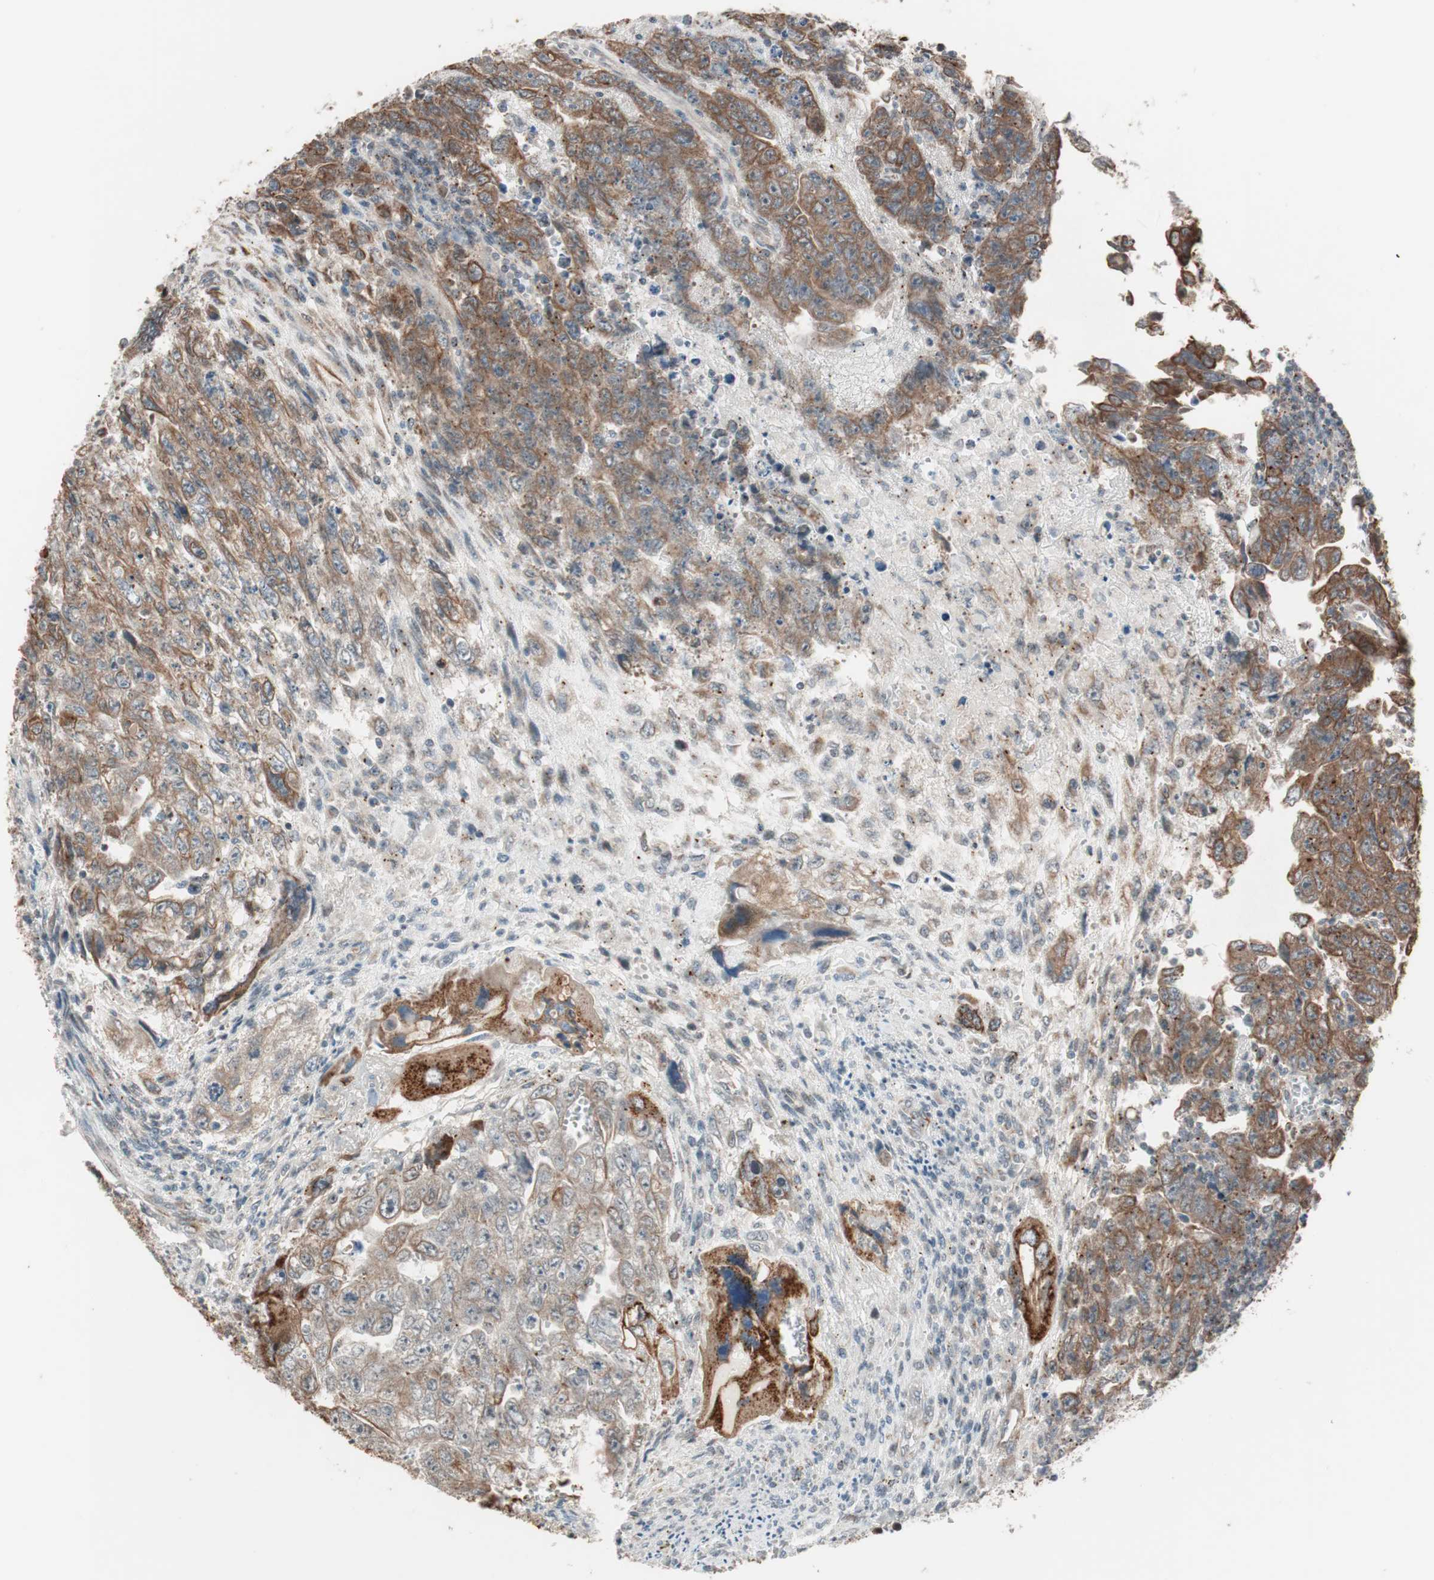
{"staining": {"intensity": "moderate", "quantity": ">75%", "location": "cytoplasmic/membranous"}, "tissue": "testis cancer", "cell_type": "Tumor cells", "image_type": "cancer", "snomed": [{"axis": "morphology", "description": "Carcinoma, Embryonal, NOS"}, {"axis": "topography", "description": "Testis"}], "caption": "Immunohistochemical staining of human testis cancer demonstrates medium levels of moderate cytoplasmic/membranous protein expression in approximately >75% of tumor cells.", "gene": "FBXO5", "patient": {"sex": "male", "age": 28}}